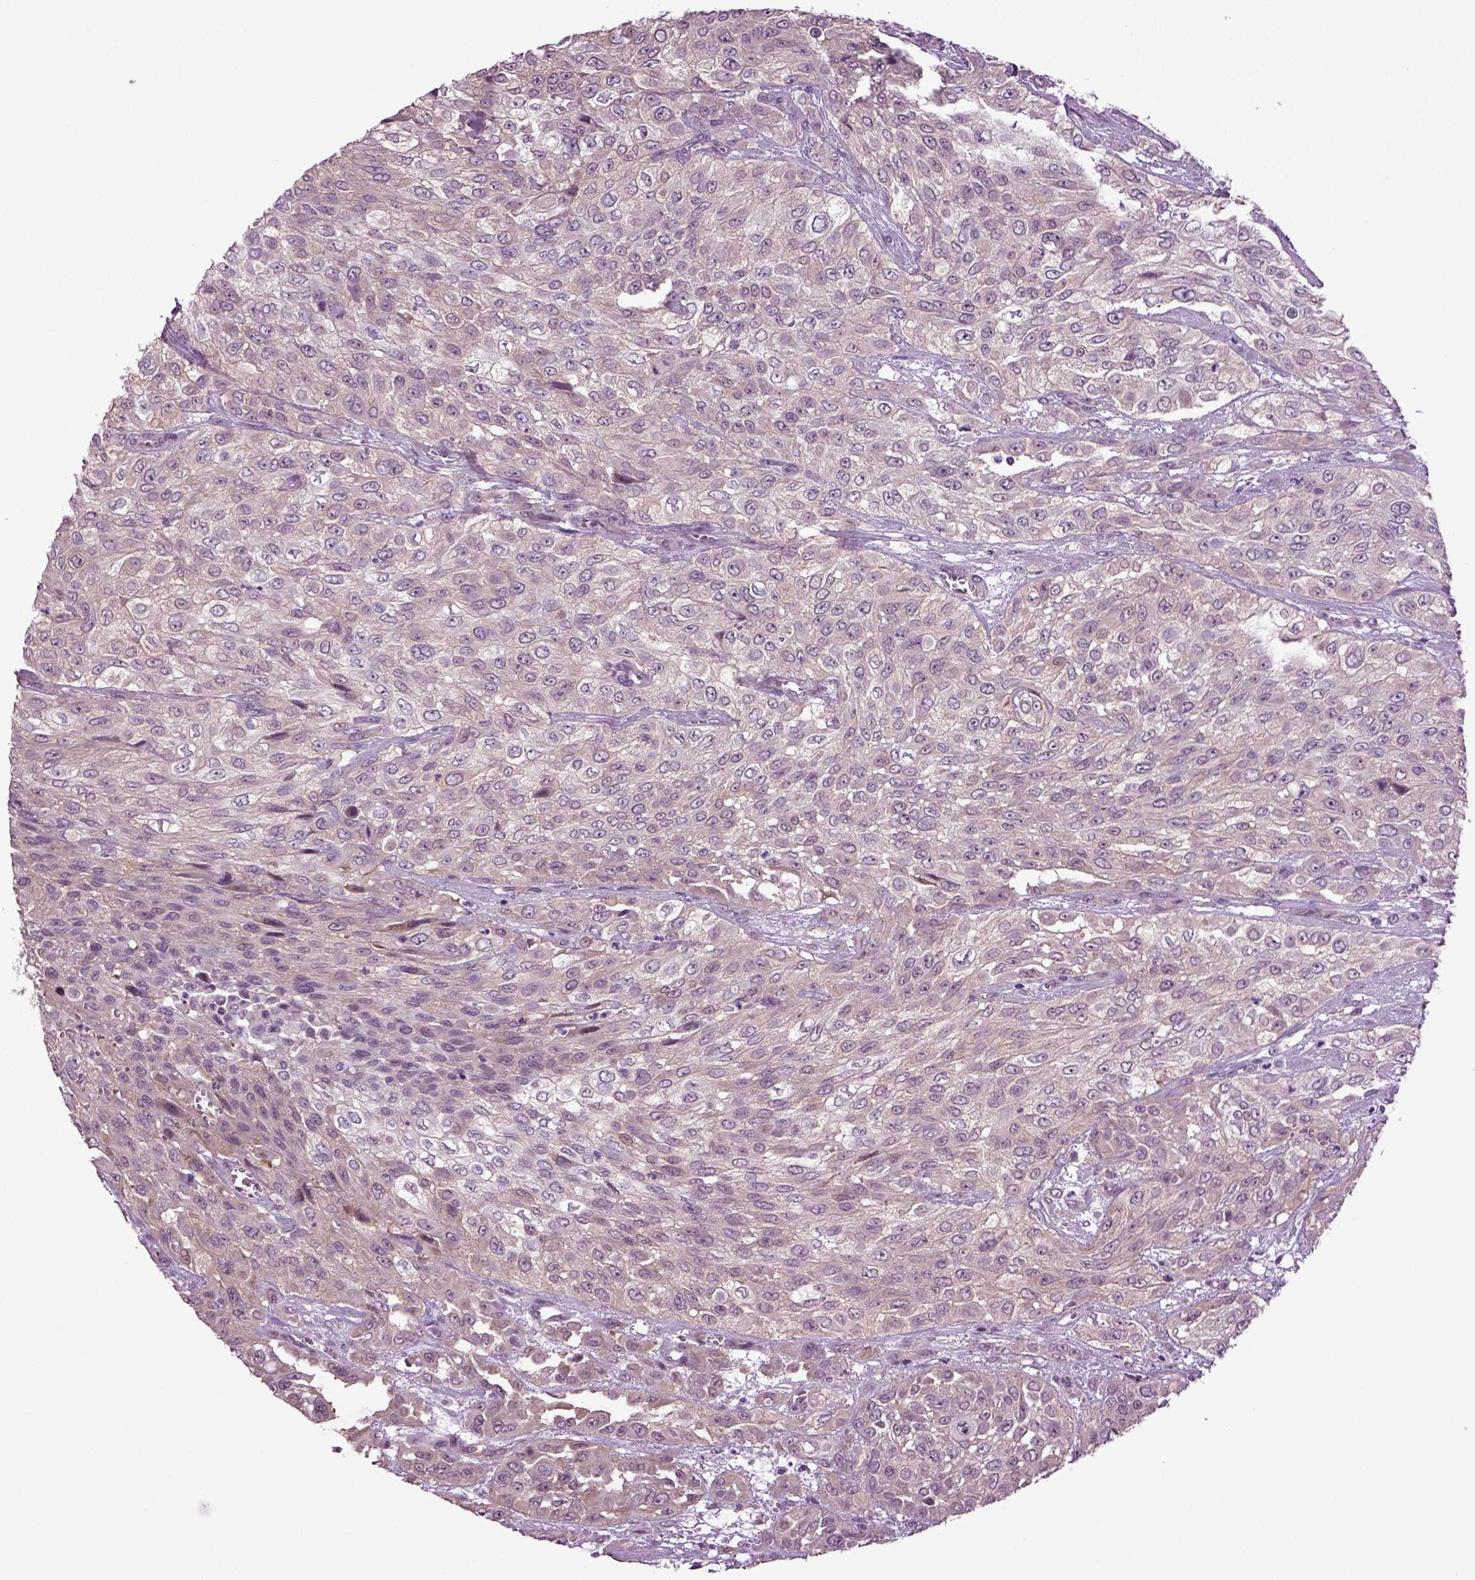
{"staining": {"intensity": "weak", "quantity": "25%-75%", "location": "cytoplasmic/membranous"}, "tissue": "urothelial cancer", "cell_type": "Tumor cells", "image_type": "cancer", "snomed": [{"axis": "morphology", "description": "Urothelial carcinoma, High grade"}, {"axis": "topography", "description": "Urinary bladder"}], "caption": "Urothelial cancer stained with a brown dye displays weak cytoplasmic/membranous positive expression in about 25%-75% of tumor cells.", "gene": "PLCH2", "patient": {"sex": "male", "age": 57}}